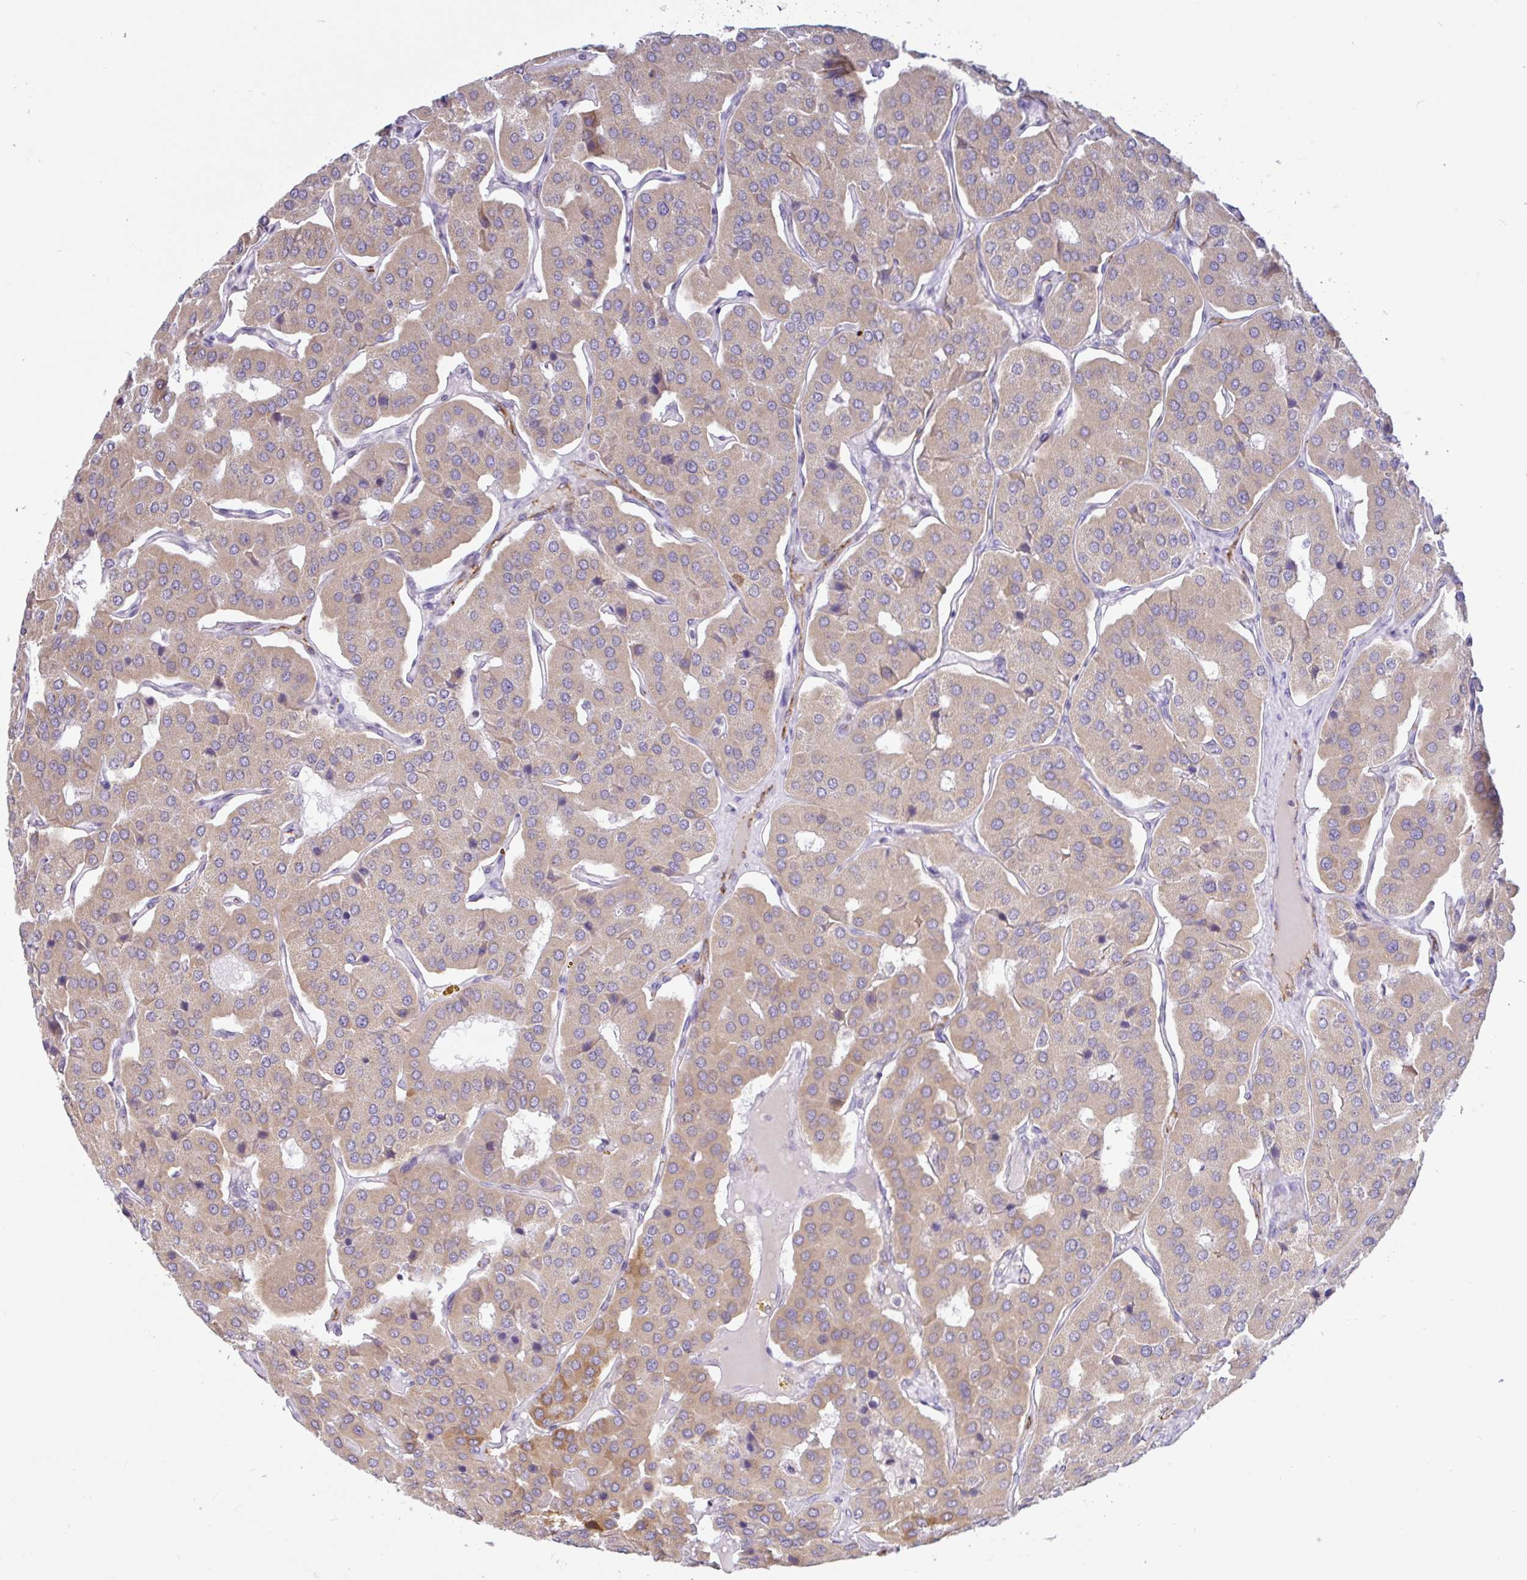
{"staining": {"intensity": "weak", "quantity": ">75%", "location": "cytoplasmic/membranous"}, "tissue": "parathyroid gland", "cell_type": "Glandular cells", "image_type": "normal", "snomed": [{"axis": "morphology", "description": "Normal tissue, NOS"}, {"axis": "morphology", "description": "Adenoma, NOS"}, {"axis": "topography", "description": "Parathyroid gland"}], "caption": "This histopathology image exhibits immunohistochemistry (IHC) staining of unremarkable parathyroid gland, with low weak cytoplasmic/membranous staining in approximately >75% of glandular cells.", "gene": "PLCD4", "patient": {"sex": "female", "age": 86}}